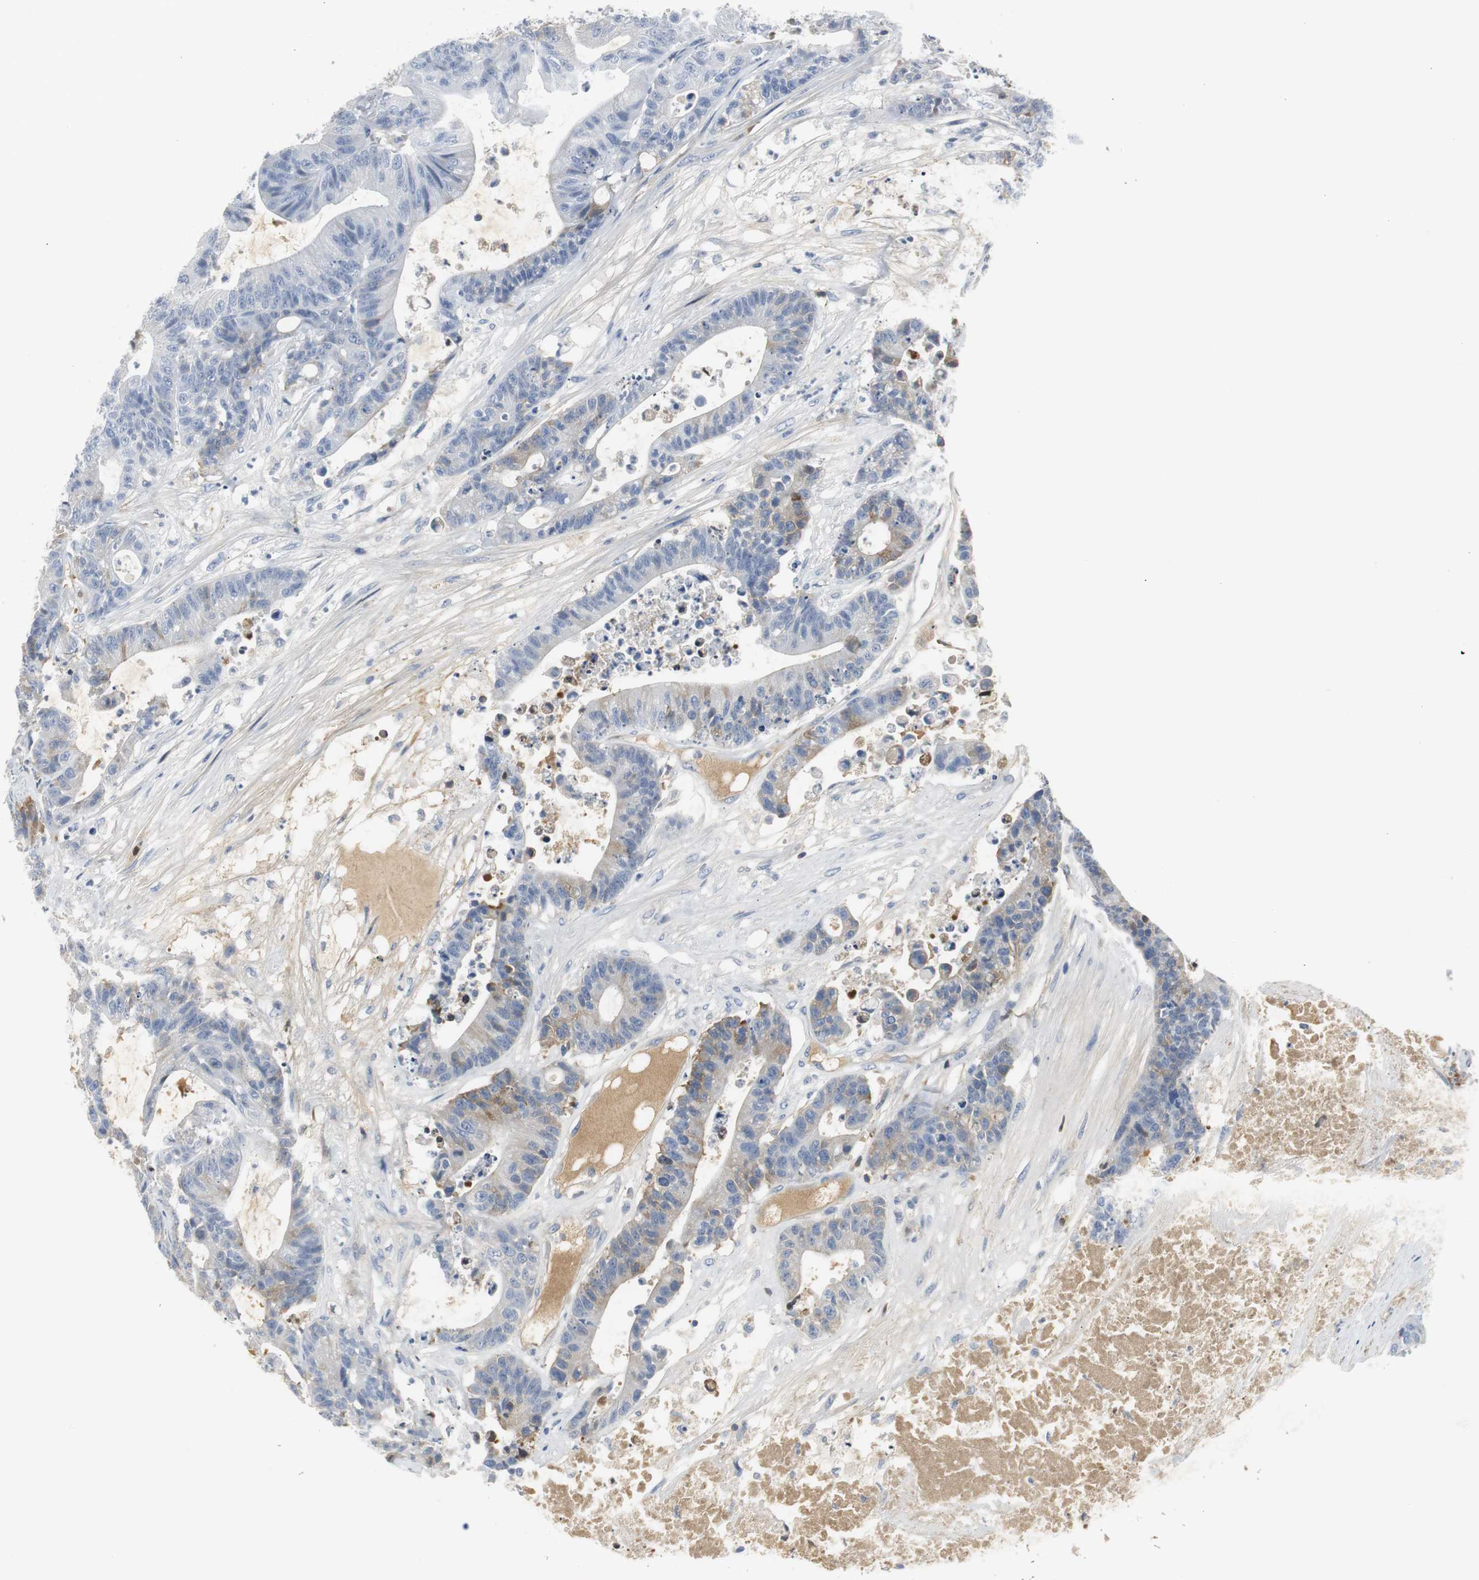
{"staining": {"intensity": "weak", "quantity": "25%-75%", "location": "cytoplasmic/membranous"}, "tissue": "colorectal cancer", "cell_type": "Tumor cells", "image_type": "cancer", "snomed": [{"axis": "morphology", "description": "Adenocarcinoma, NOS"}, {"axis": "topography", "description": "Colon"}], "caption": "Adenocarcinoma (colorectal) stained with a protein marker exhibits weak staining in tumor cells.", "gene": "SERPINF1", "patient": {"sex": "female", "age": 84}}